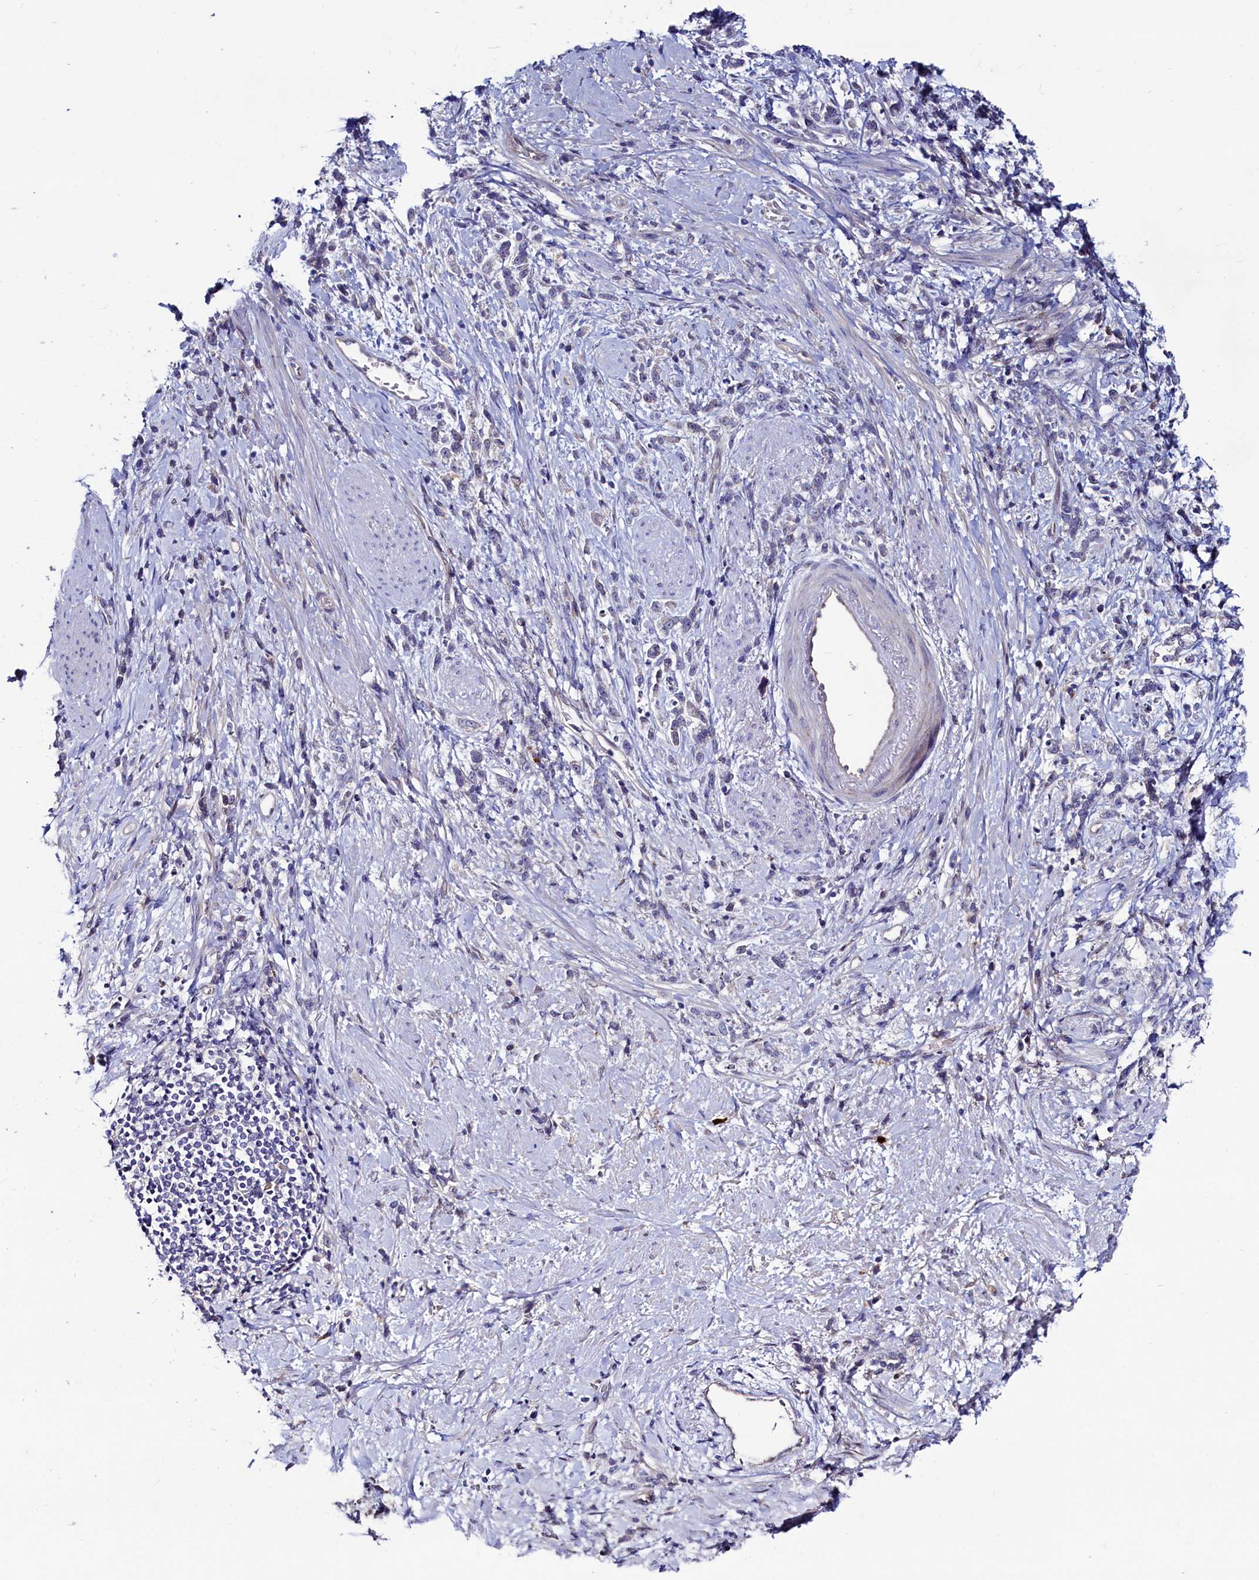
{"staining": {"intensity": "negative", "quantity": "none", "location": "none"}, "tissue": "stomach cancer", "cell_type": "Tumor cells", "image_type": "cancer", "snomed": [{"axis": "morphology", "description": "Adenocarcinoma, NOS"}, {"axis": "topography", "description": "Stomach"}], "caption": "This is an immunohistochemistry image of human stomach cancer. There is no staining in tumor cells.", "gene": "ASTE1", "patient": {"sex": "female", "age": 60}}